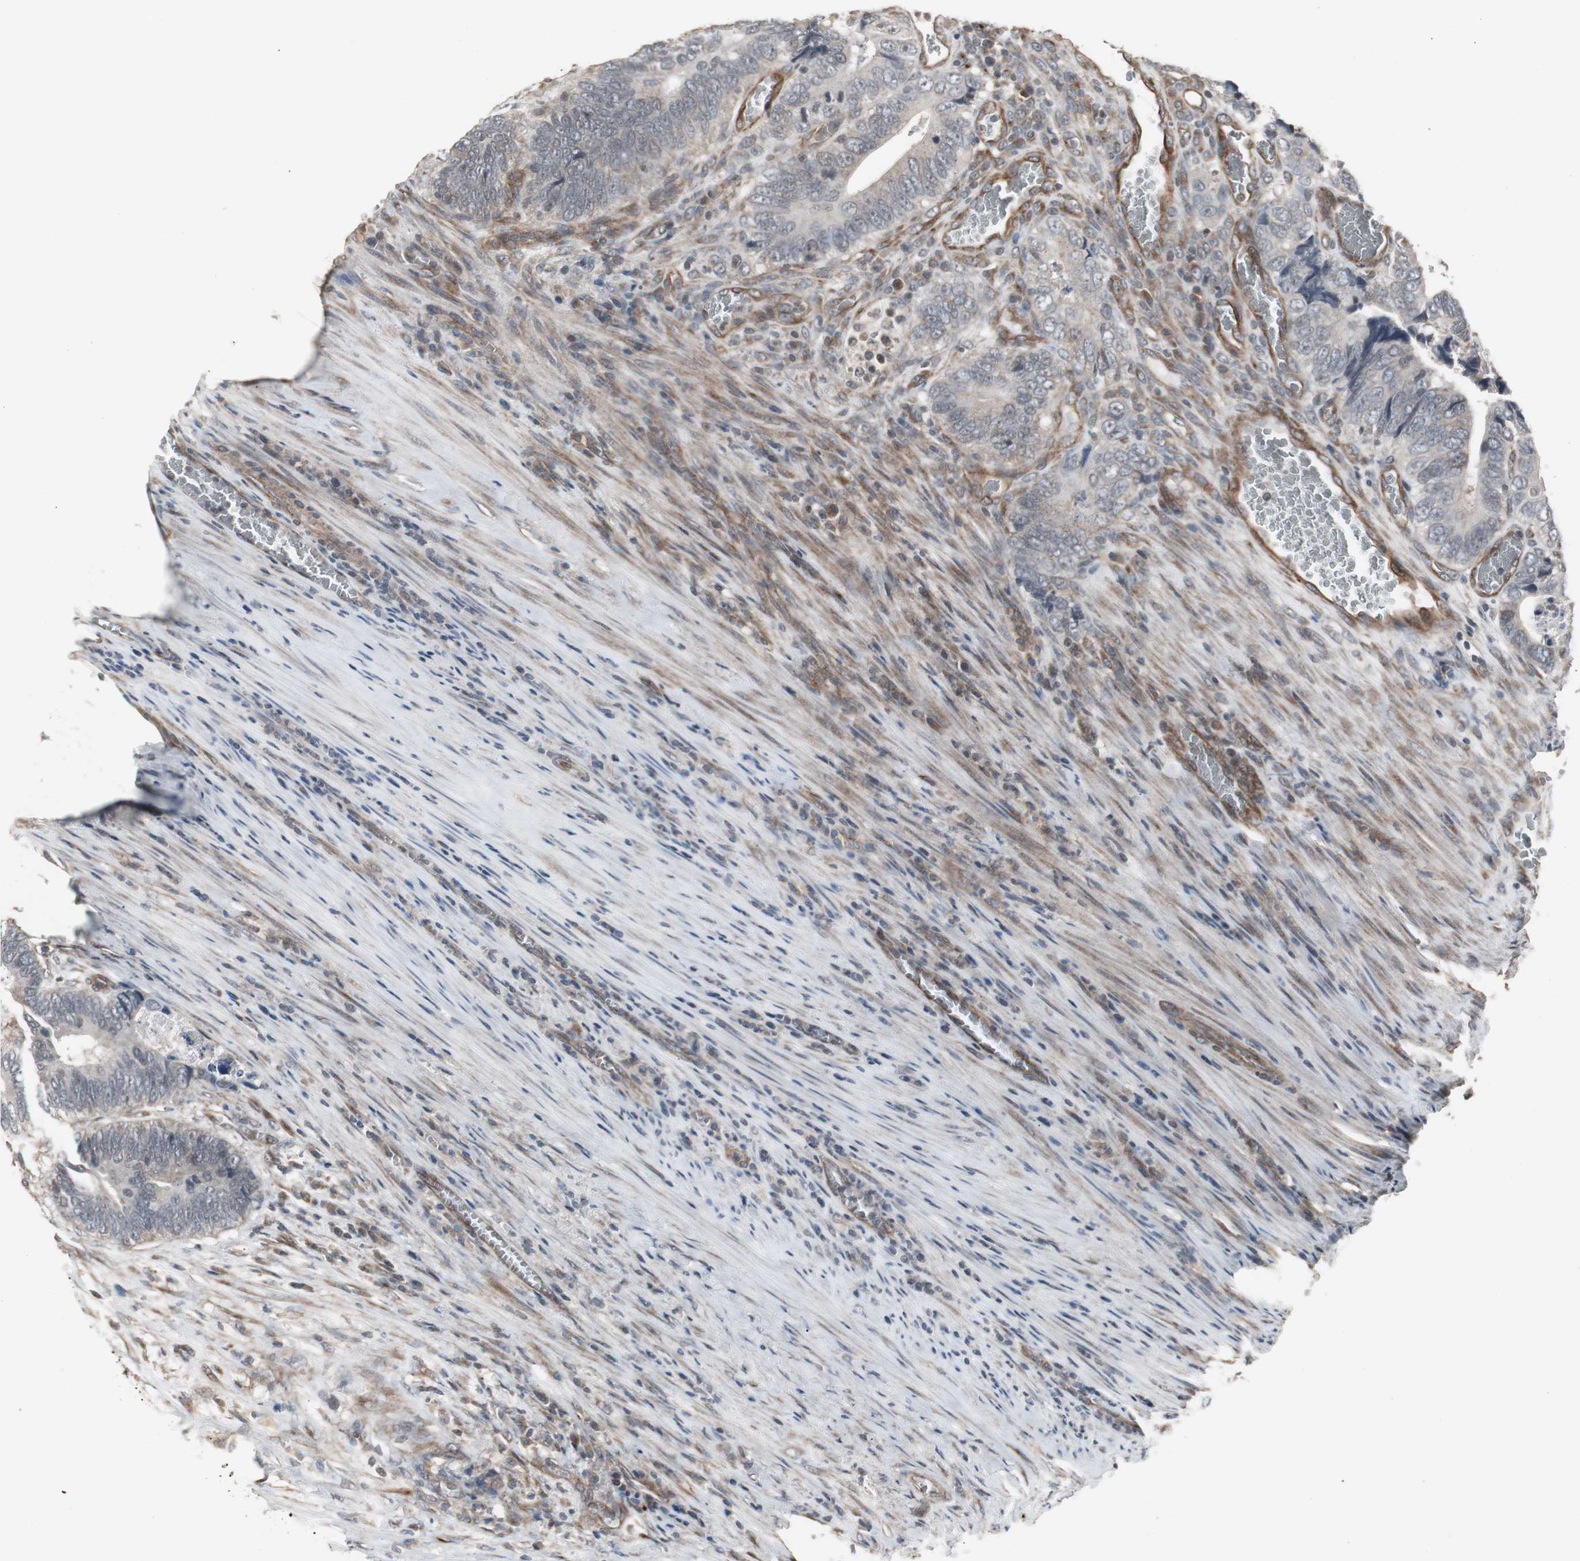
{"staining": {"intensity": "weak", "quantity": ">75%", "location": "cytoplasmic/membranous"}, "tissue": "colorectal cancer", "cell_type": "Tumor cells", "image_type": "cancer", "snomed": [{"axis": "morphology", "description": "Adenocarcinoma, NOS"}, {"axis": "topography", "description": "Colon"}], "caption": "Colorectal cancer (adenocarcinoma) stained with a protein marker demonstrates weak staining in tumor cells.", "gene": "ATP2B2", "patient": {"sex": "male", "age": 72}}